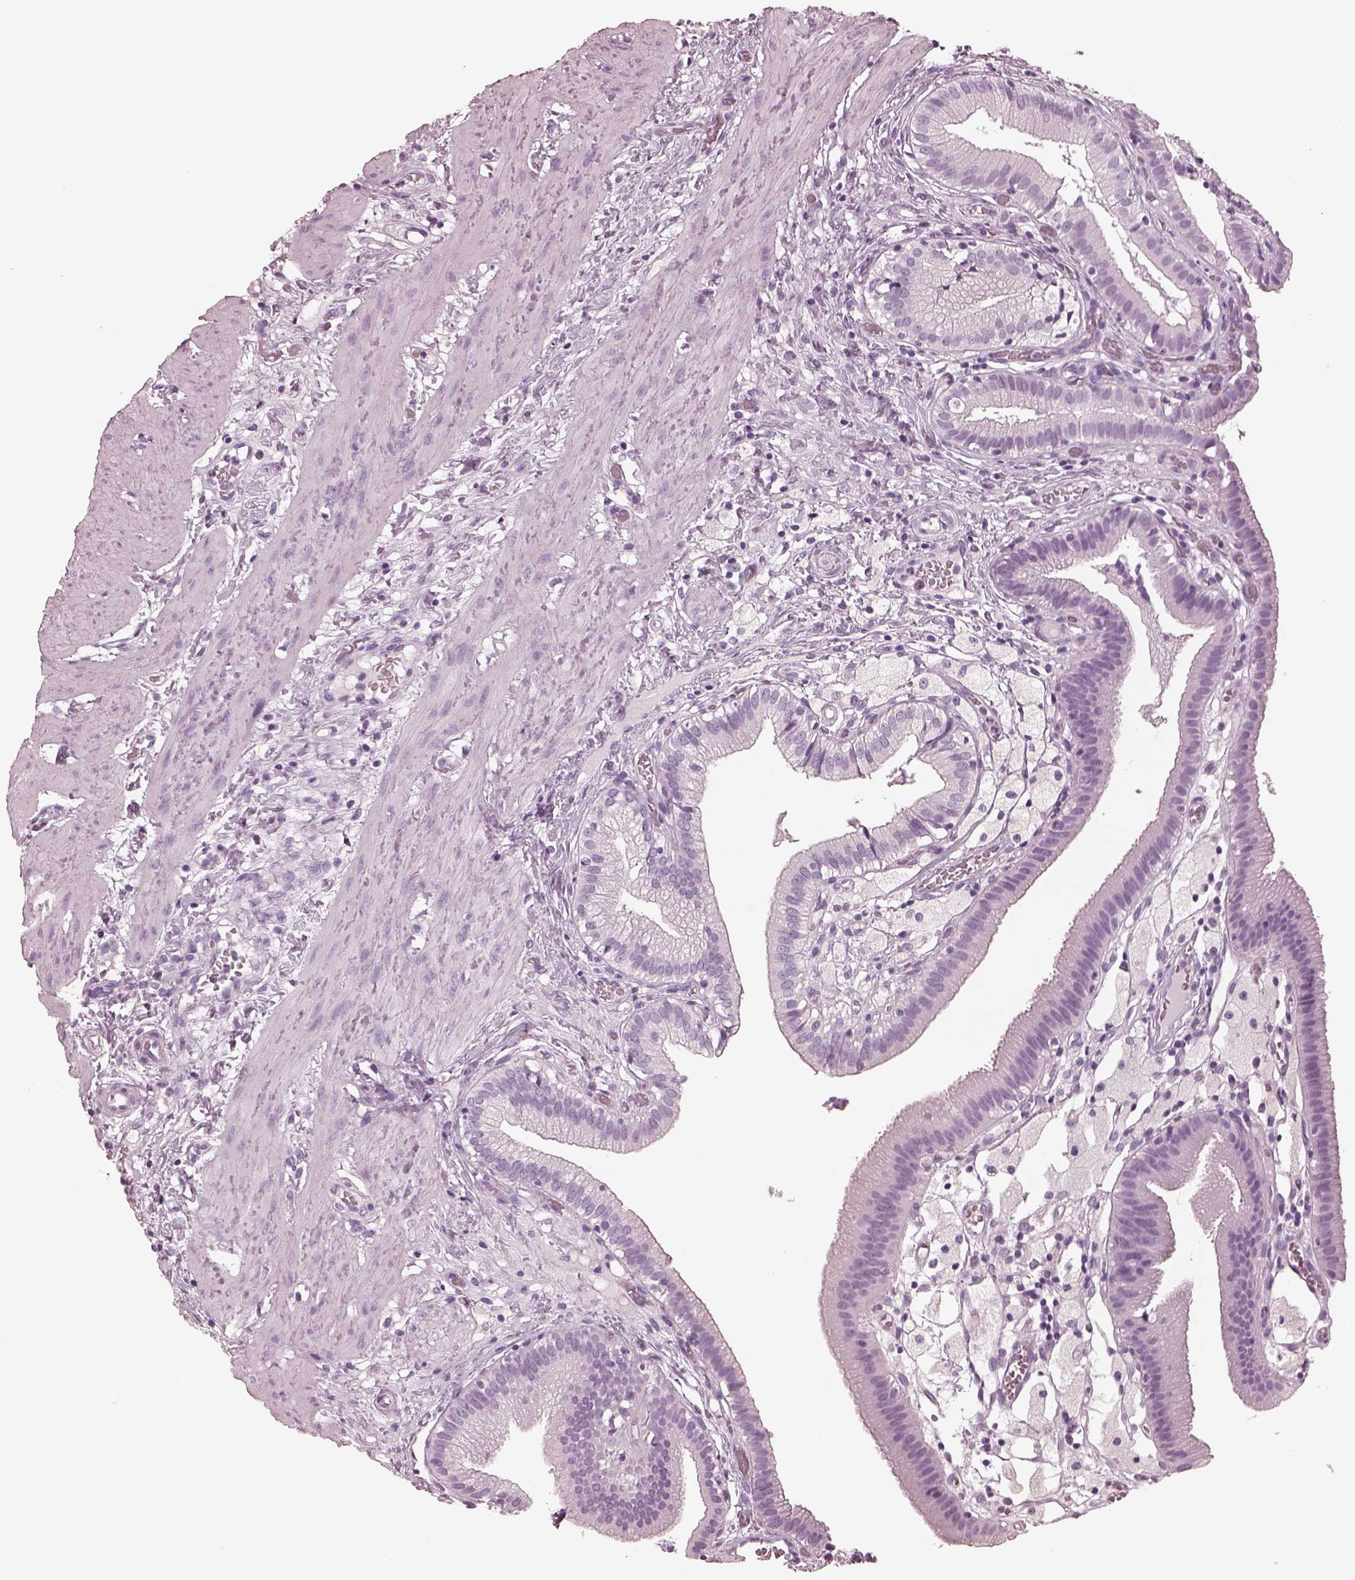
{"staining": {"intensity": "negative", "quantity": "none", "location": "none"}, "tissue": "gallbladder", "cell_type": "Glandular cells", "image_type": "normal", "snomed": [{"axis": "morphology", "description": "Normal tissue, NOS"}, {"axis": "topography", "description": "Gallbladder"}], "caption": "DAB immunohistochemical staining of benign gallbladder displays no significant staining in glandular cells. (Stains: DAB (3,3'-diaminobenzidine) immunohistochemistry (IHC) with hematoxylin counter stain, Microscopy: brightfield microscopy at high magnification).", "gene": "FABP9", "patient": {"sex": "female", "age": 24}}